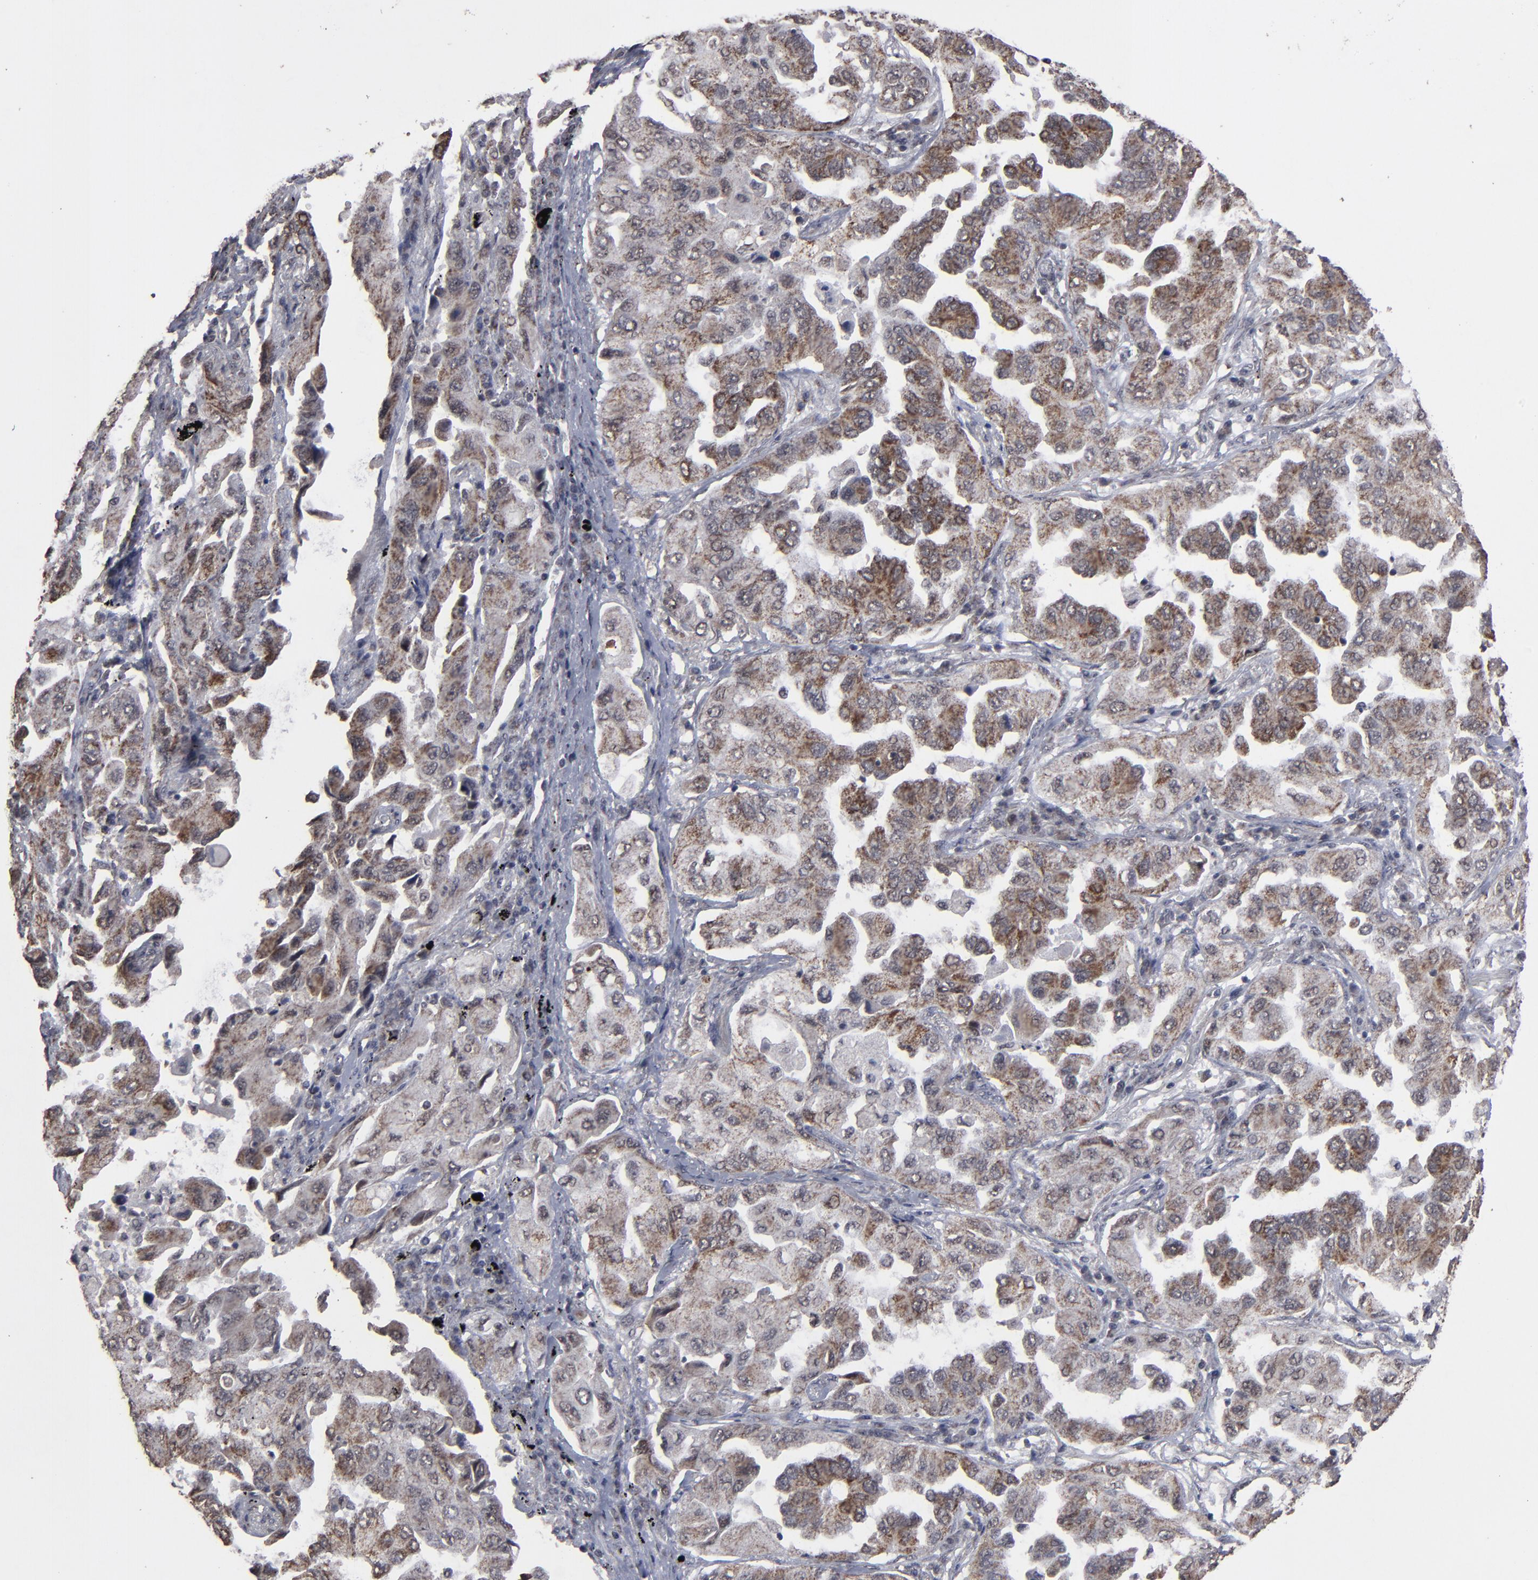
{"staining": {"intensity": "moderate", "quantity": ">75%", "location": "cytoplasmic/membranous"}, "tissue": "lung cancer", "cell_type": "Tumor cells", "image_type": "cancer", "snomed": [{"axis": "morphology", "description": "Adenocarcinoma, NOS"}, {"axis": "topography", "description": "Lung"}], "caption": "An IHC photomicrograph of tumor tissue is shown. Protein staining in brown highlights moderate cytoplasmic/membranous positivity in lung adenocarcinoma within tumor cells.", "gene": "BNIP3", "patient": {"sex": "female", "age": 65}}